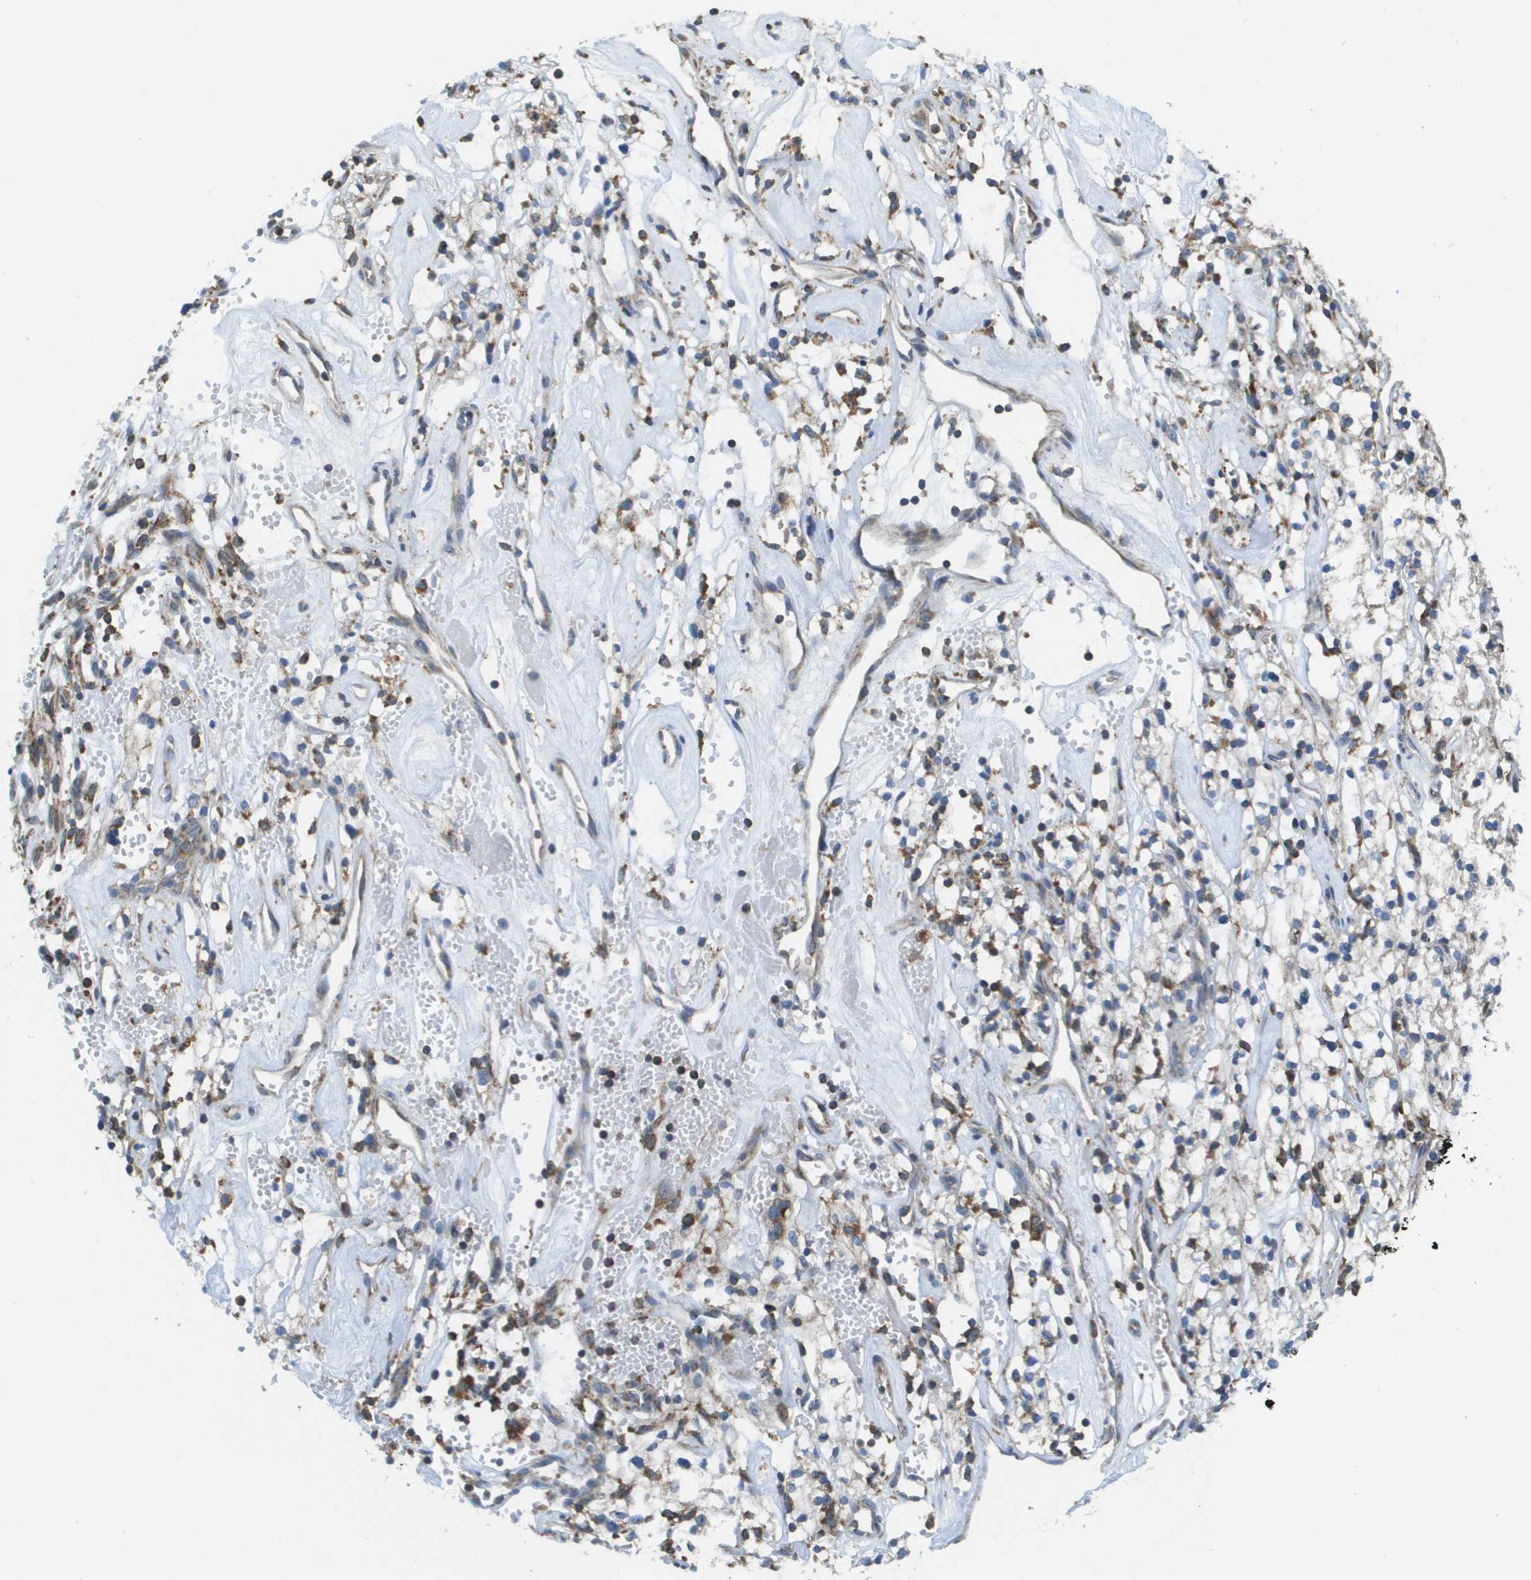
{"staining": {"intensity": "moderate", "quantity": "25%-75%", "location": "cytoplasmic/membranous"}, "tissue": "renal cancer", "cell_type": "Tumor cells", "image_type": "cancer", "snomed": [{"axis": "morphology", "description": "Adenocarcinoma, NOS"}, {"axis": "topography", "description": "Kidney"}], "caption": "Renal cancer (adenocarcinoma) stained with a brown dye demonstrates moderate cytoplasmic/membranous positive expression in approximately 25%-75% of tumor cells.", "gene": "TAOK3", "patient": {"sex": "male", "age": 59}}